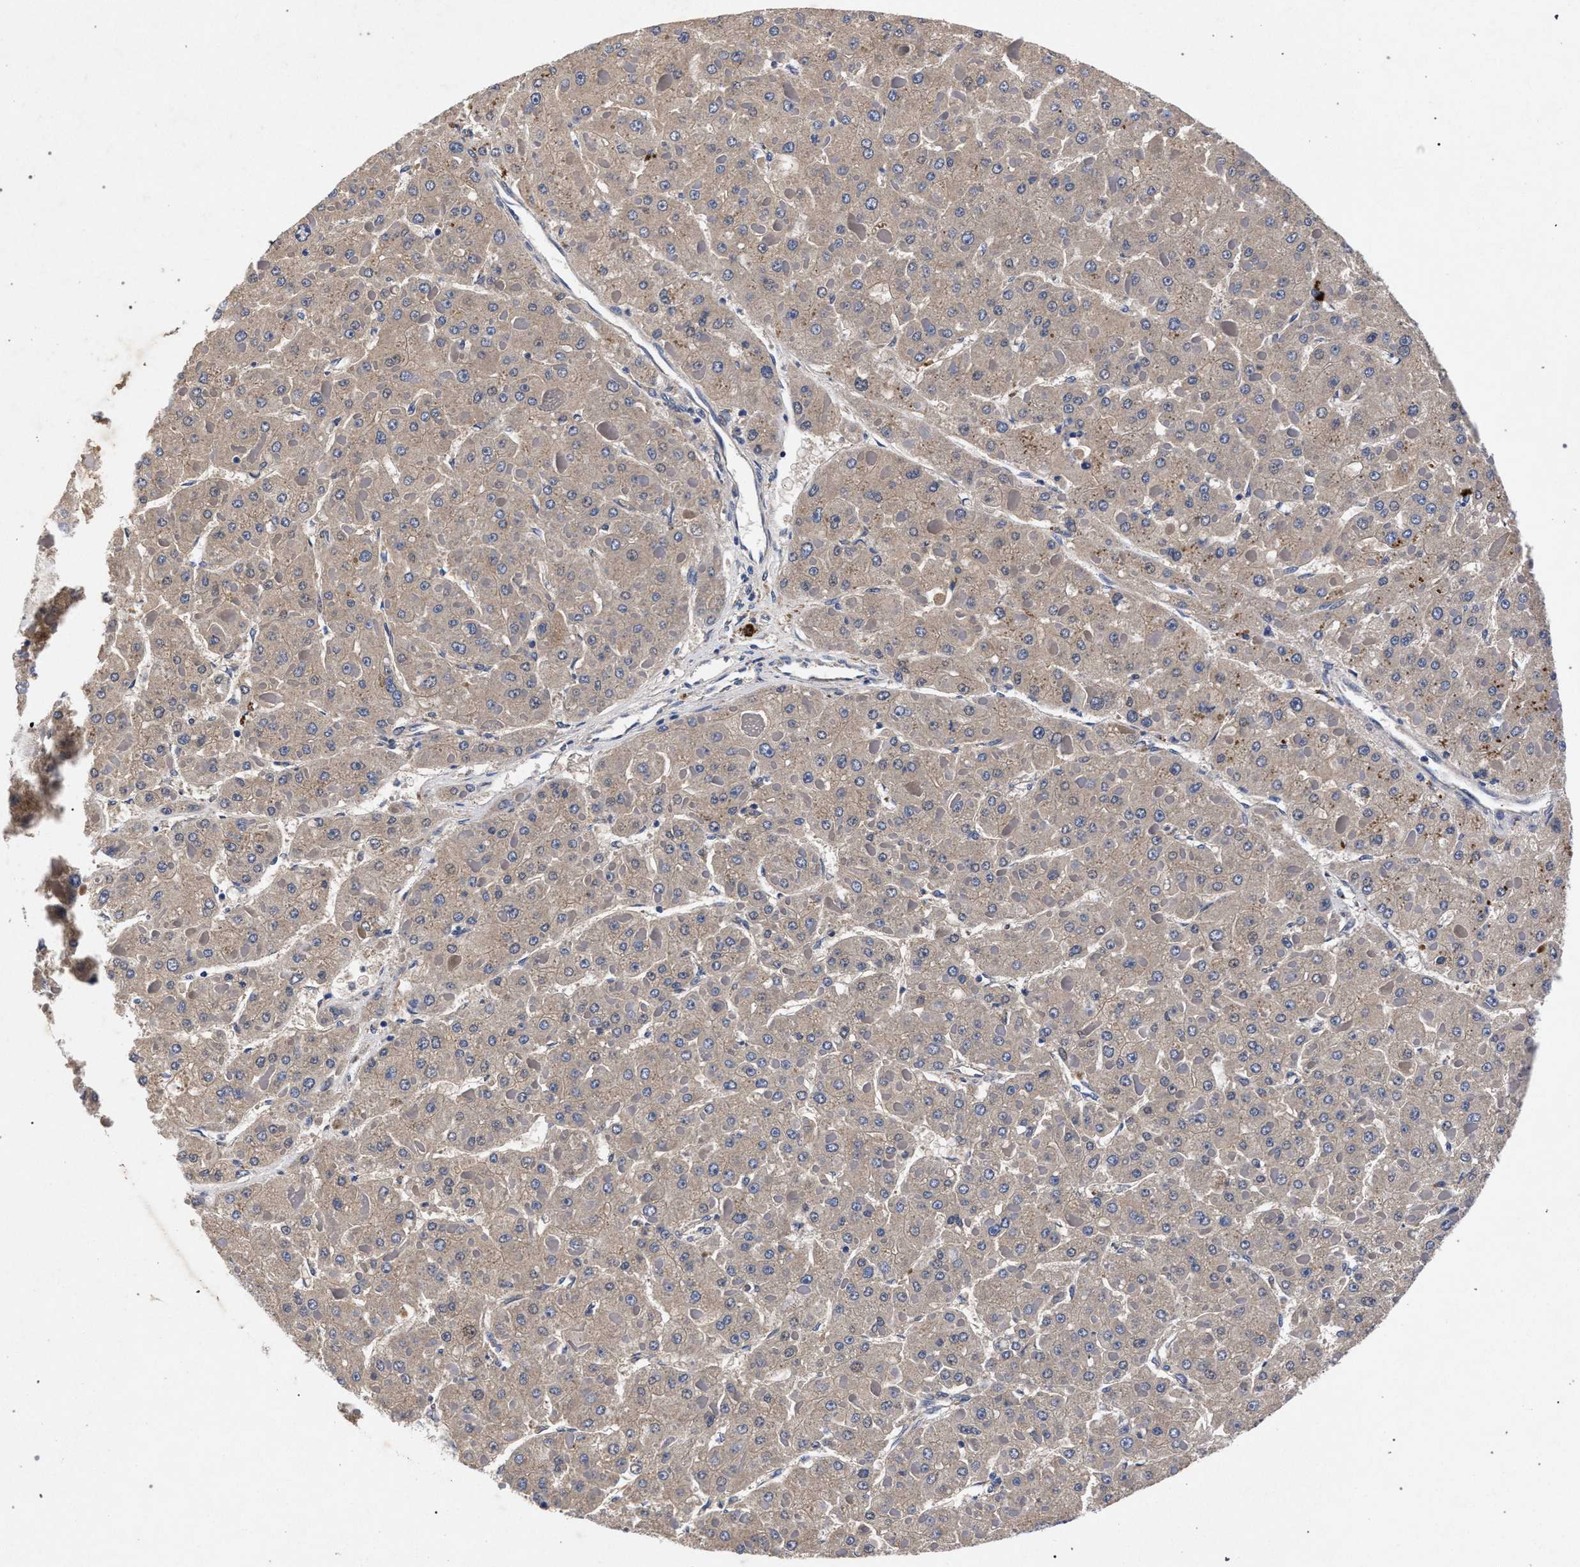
{"staining": {"intensity": "weak", "quantity": ">75%", "location": "cytoplasmic/membranous"}, "tissue": "liver cancer", "cell_type": "Tumor cells", "image_type": "cancer", "snomed": [{"axis": "morphology", "description": "Carcinoma, Hepatocellular, NOS"}, {"axis": "topography", "description": "Liver"}], "caption": "Protein expression by IHC exhibits weak cytoplasmic/membranous staining in approximately >75% of tumor cells in hepatocellular carcinoma (liver).", "gene": "HSD17B14", "patient": {"sex": "female", "age": 73}}